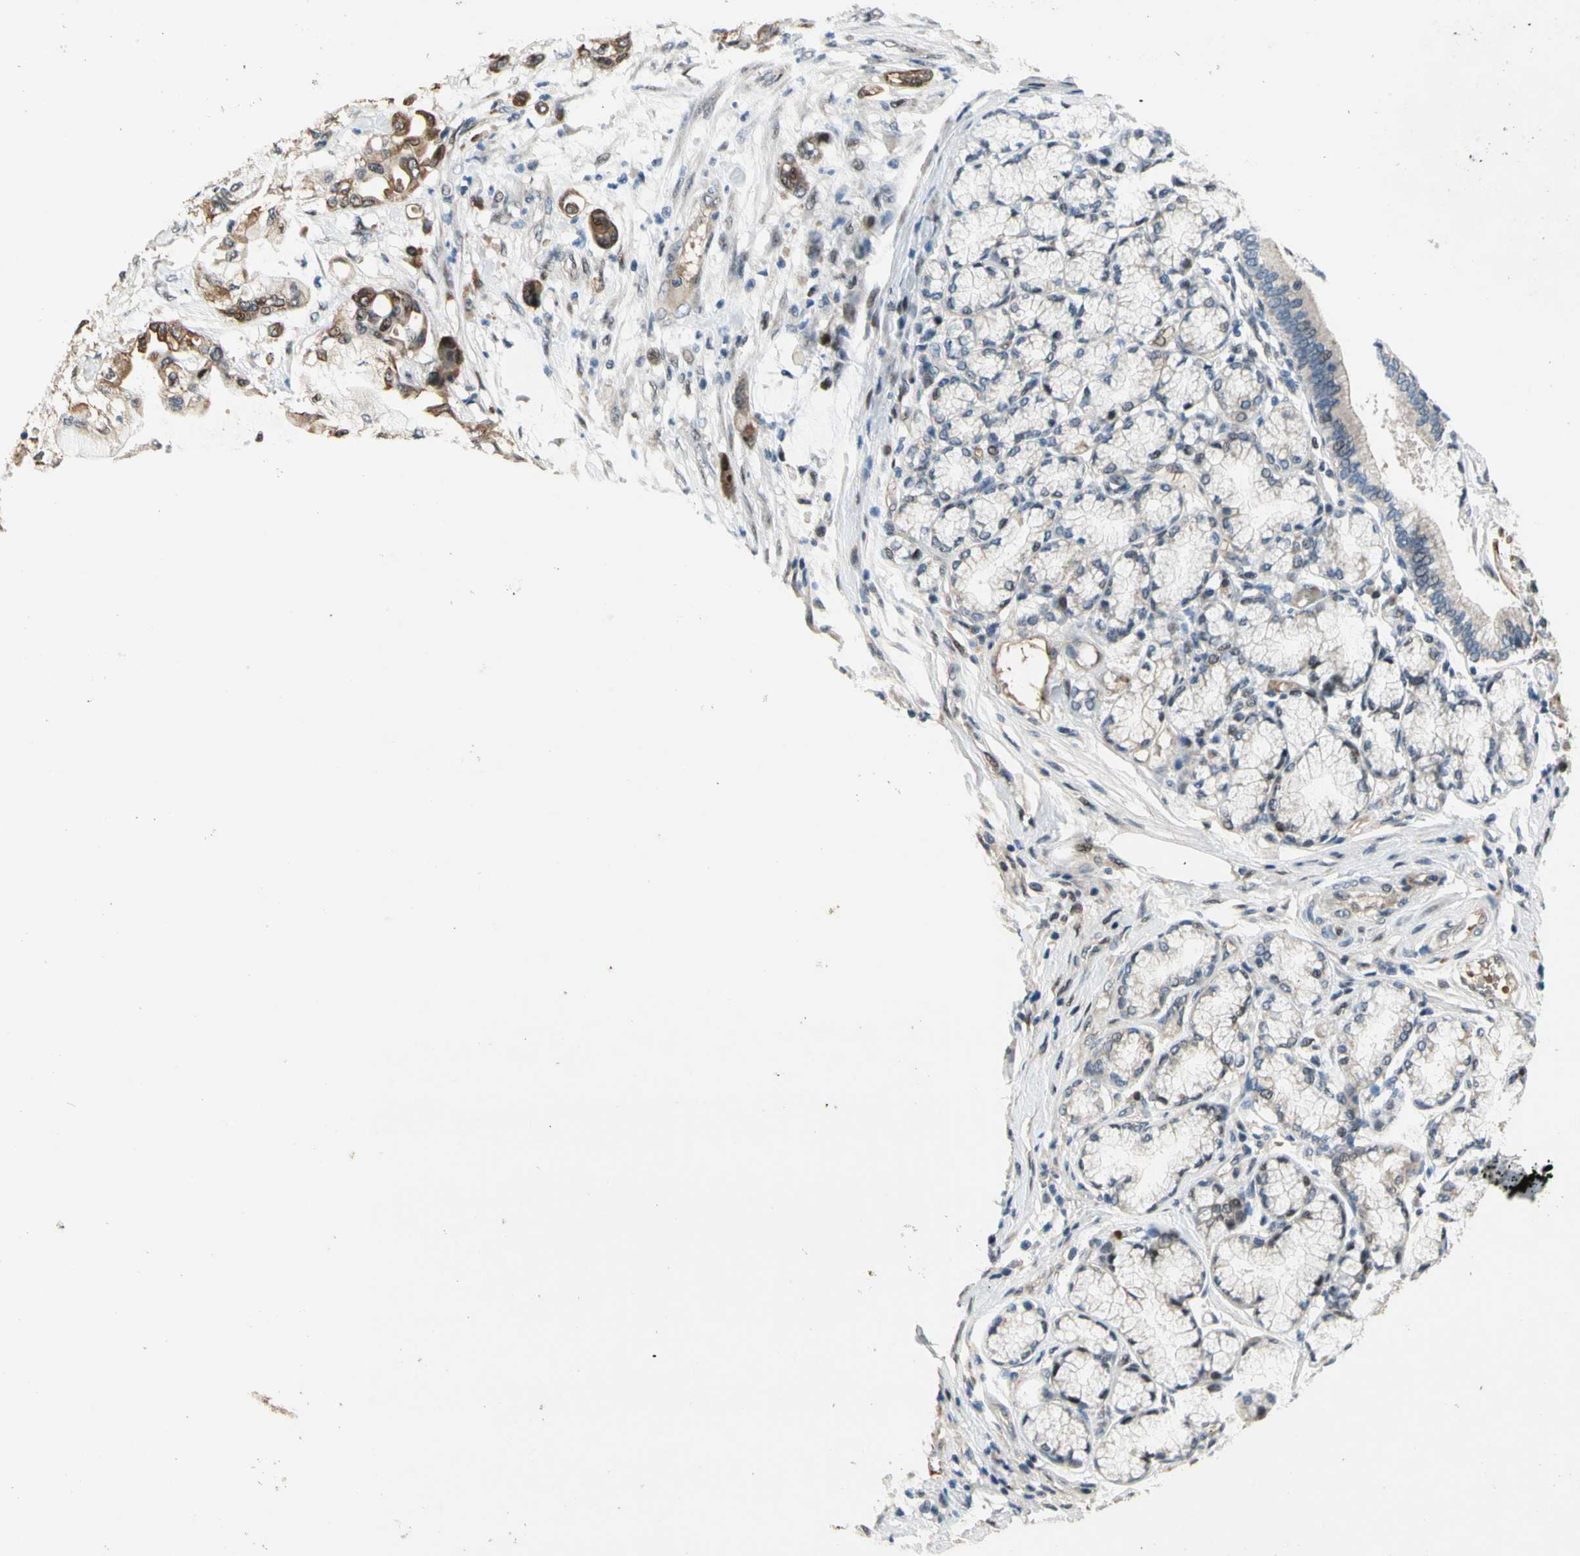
{"staining": {"intensity": "moderate", "quantity": "25%-75%", "location": "cytoplasmic/membranous"}, "tissue": "pancreatic cancer", "cell_type": "Tumor cells", "image_type": "cancer", "snomed": [{"axis": "morphology", "description": "Adenocarcinoma, NOS"}, {"axis": "morphology", "description": "Adenocarcinoma, metastatic, NOS"}, {"axis": "topography", "description": "Lymph node"}, {"axis": "topography", "description": "Pancreas"}, {"axis": "topography", "description": "Duodenum"}], "caption": "Protein analysis of pancreatic metastatic adenocarcinoma tissue demonstrates moderate cytoplasmic/membranous expression in approximately 25%-75% of tumor cells. Ihc stains the protein of interest in brown and the nuclei are stained blue.", "gene": "ZNF184", "patient": {"sex": "female", "age": 64}}